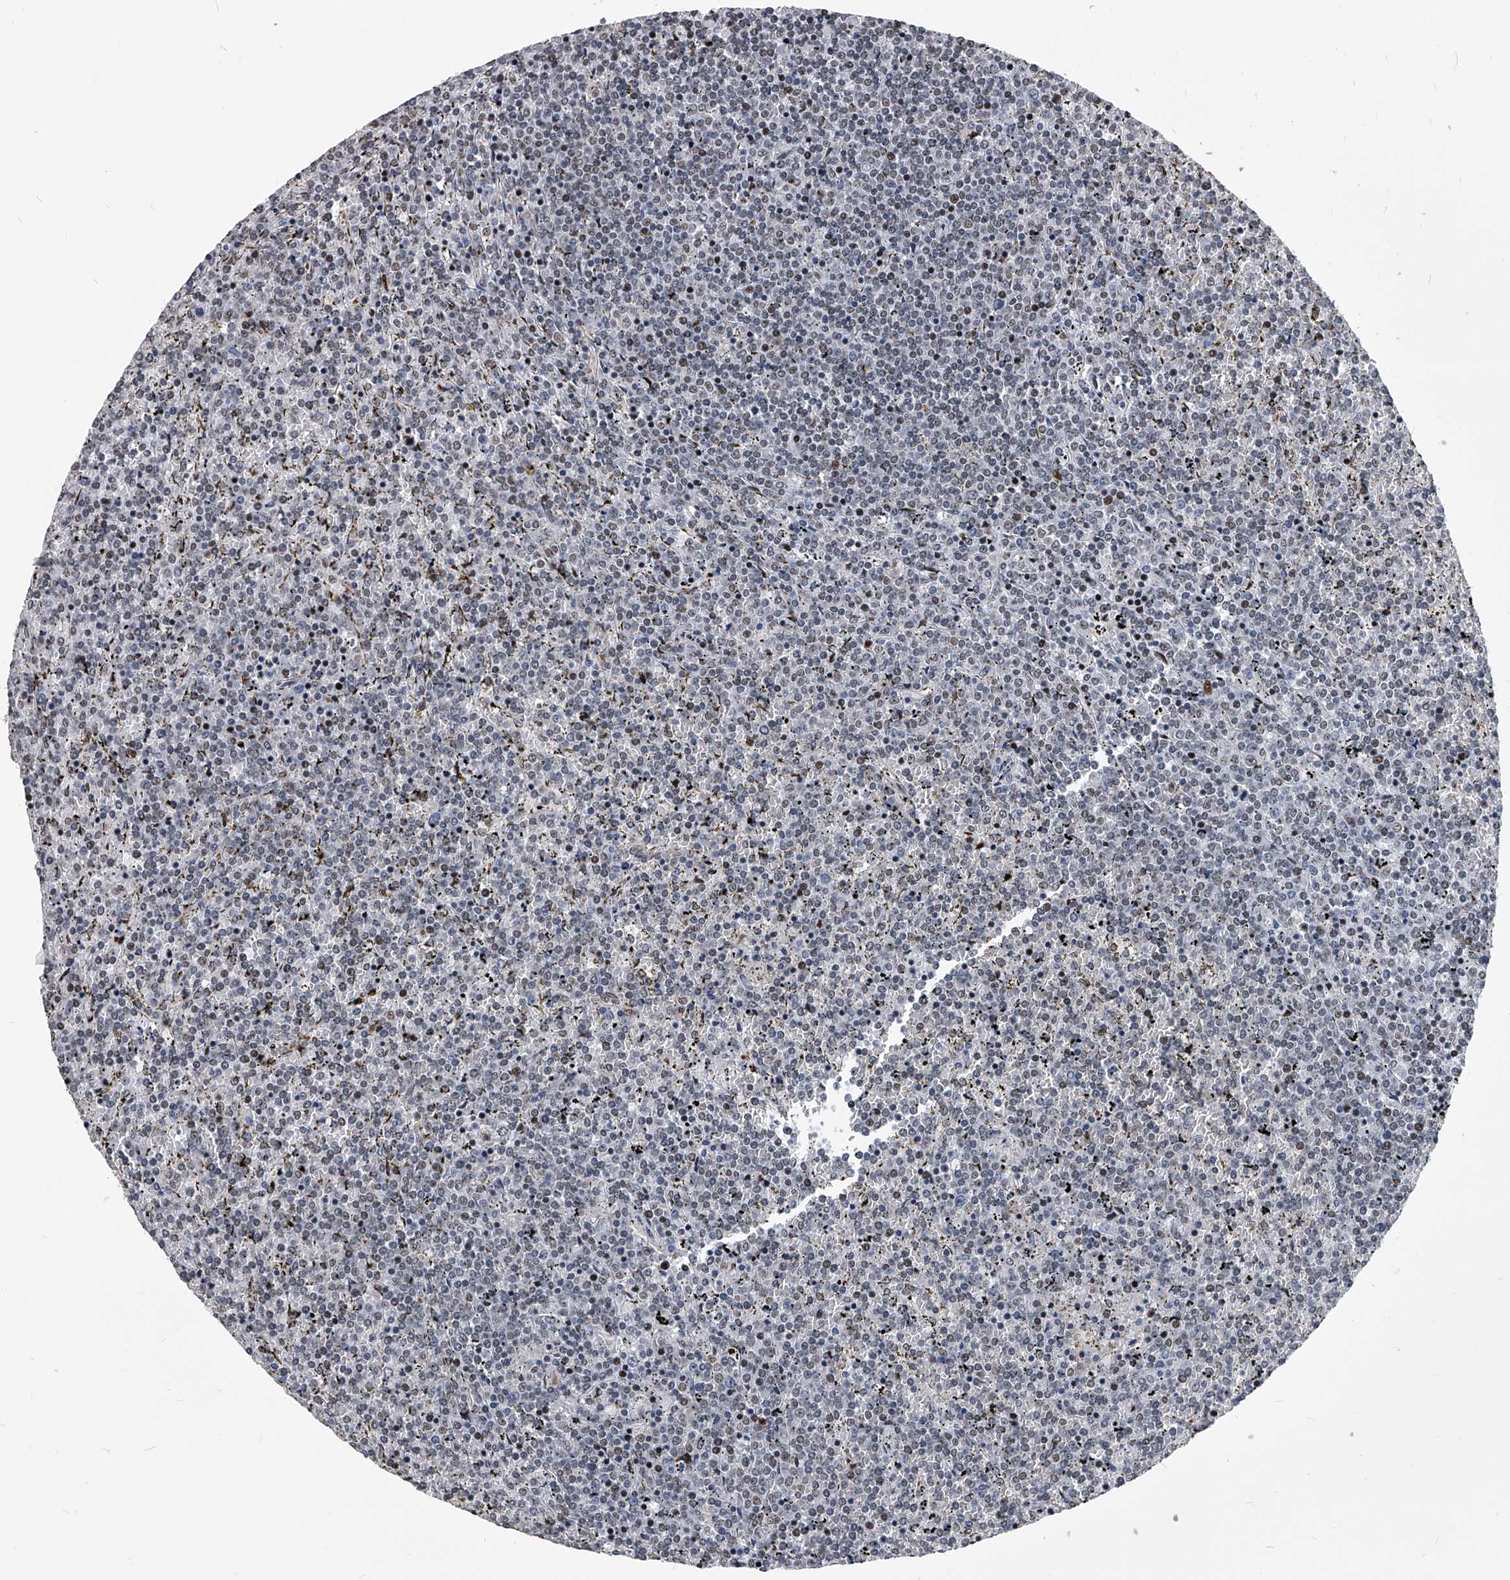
{"staining": {"intensity": "negative", "quantity": "none", "location": "none"}, "tissue": "lymphoma", "cell_type": "Tumor cells", "image_type": "cancer", "snomed": [{"axis": "morphology", "description": "Malignant lymphoma, non-Hodgkin's type, Low grade"}, {"axis": "topography", "description": "Spleen"}], "caption": "There is no significant staining in tumor cells of low-grade malignant lymphoma, non-Hodgkin's type.", "gene": "CMTR1", "patient": {"sex": "female", "age": 19}}